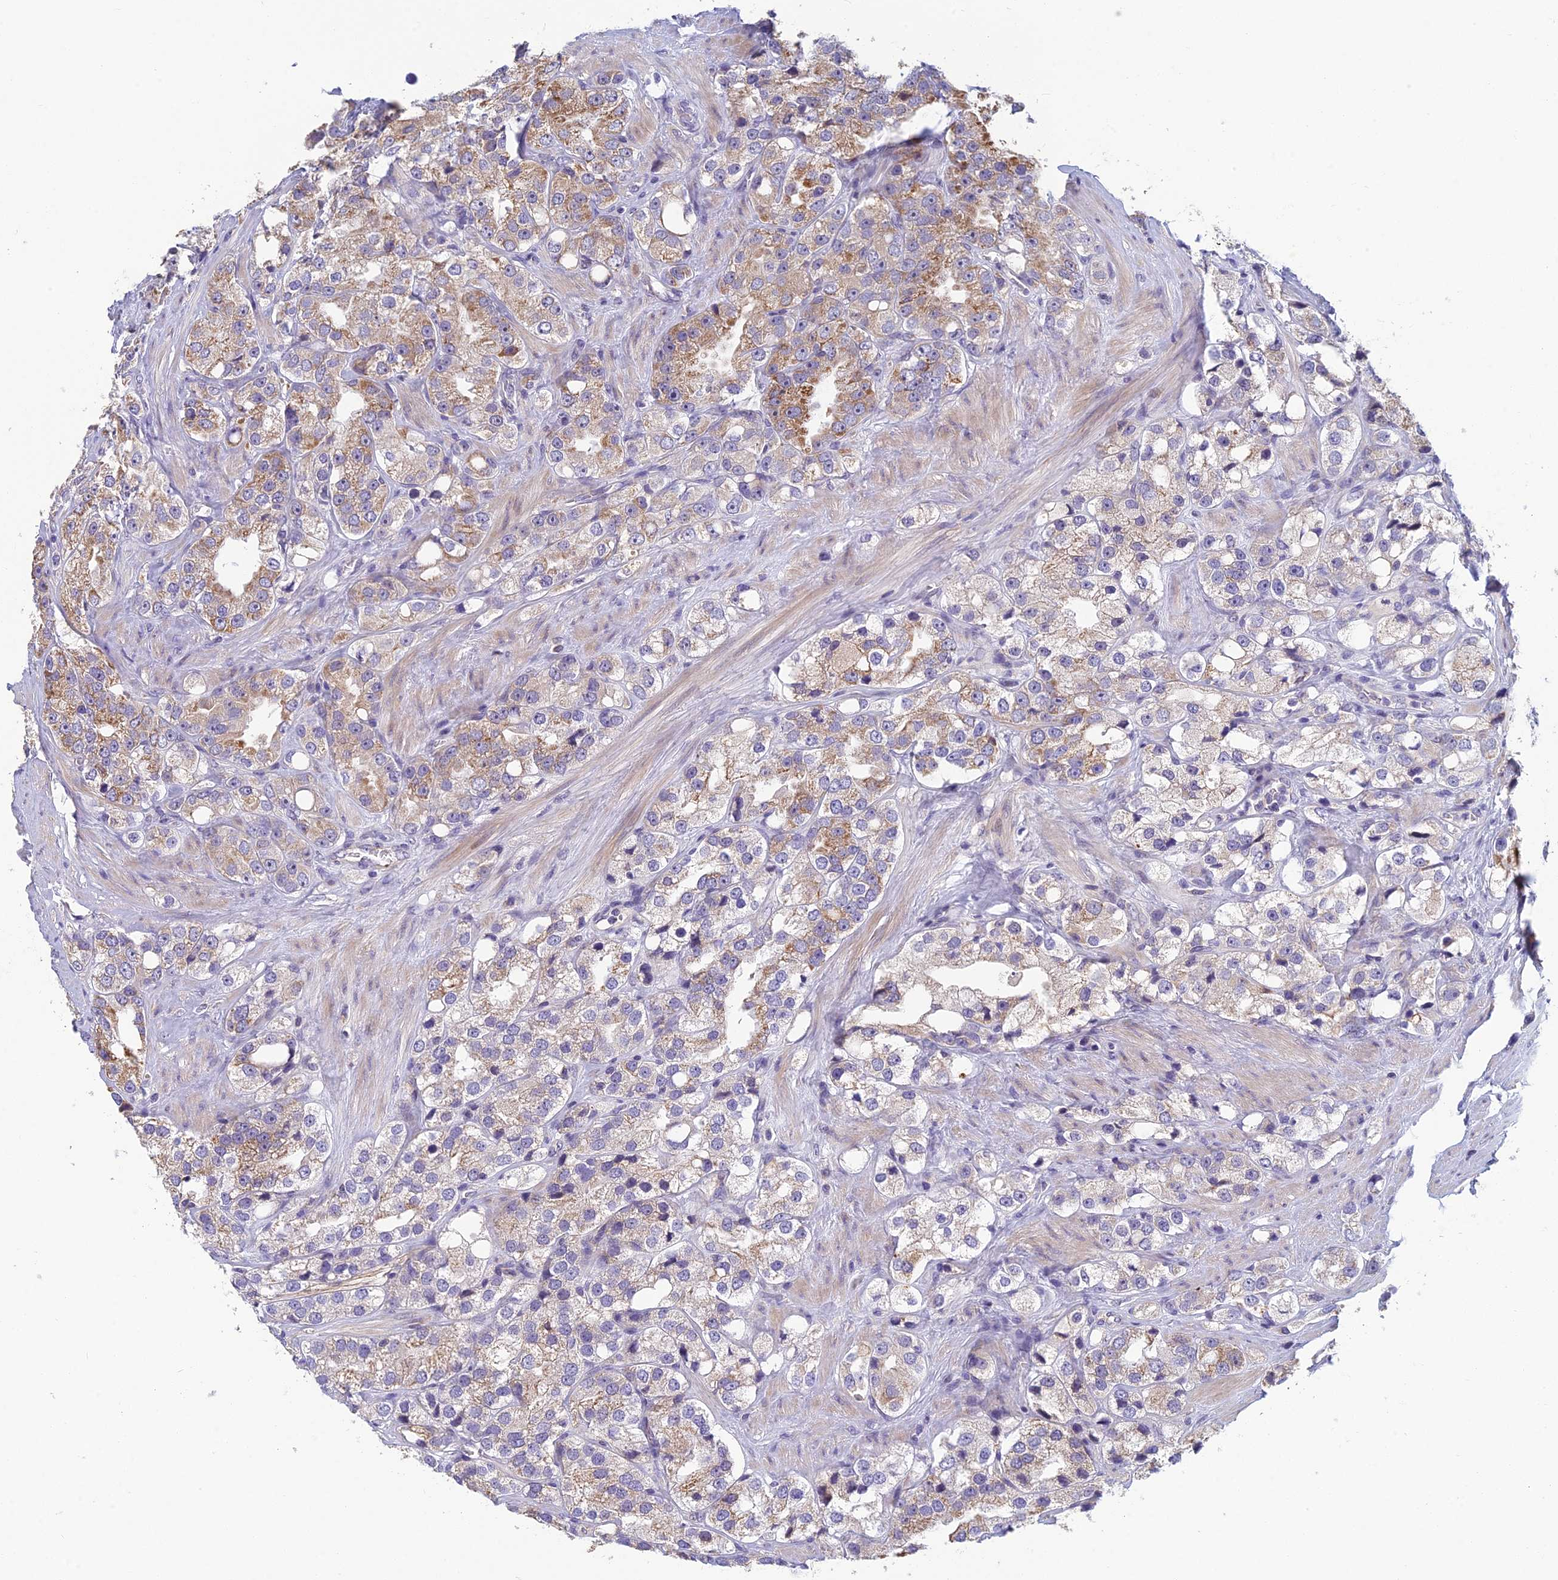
{"staining": {"intensity": "weak", "quantity": ">75%", "location": "cytoplasmic/membranous"}, "tissue": "prostate cancer", "cell_type": "Tumor cells", "image_type": "cancer", "snomed": [{"axis": "morphology", "description": "Adenocarcinoma, NOS"}, {"axis": "topography", "description": "Prostate"}], "caption": "Immunohistochemistry of human prostate adenocarcinoma demonstrates low levels of weak cytoplasmic/membranous positivity in about >75% of tumor cells.", "gene": "HECA", "patient": {"sex": "male", "age": 79}}